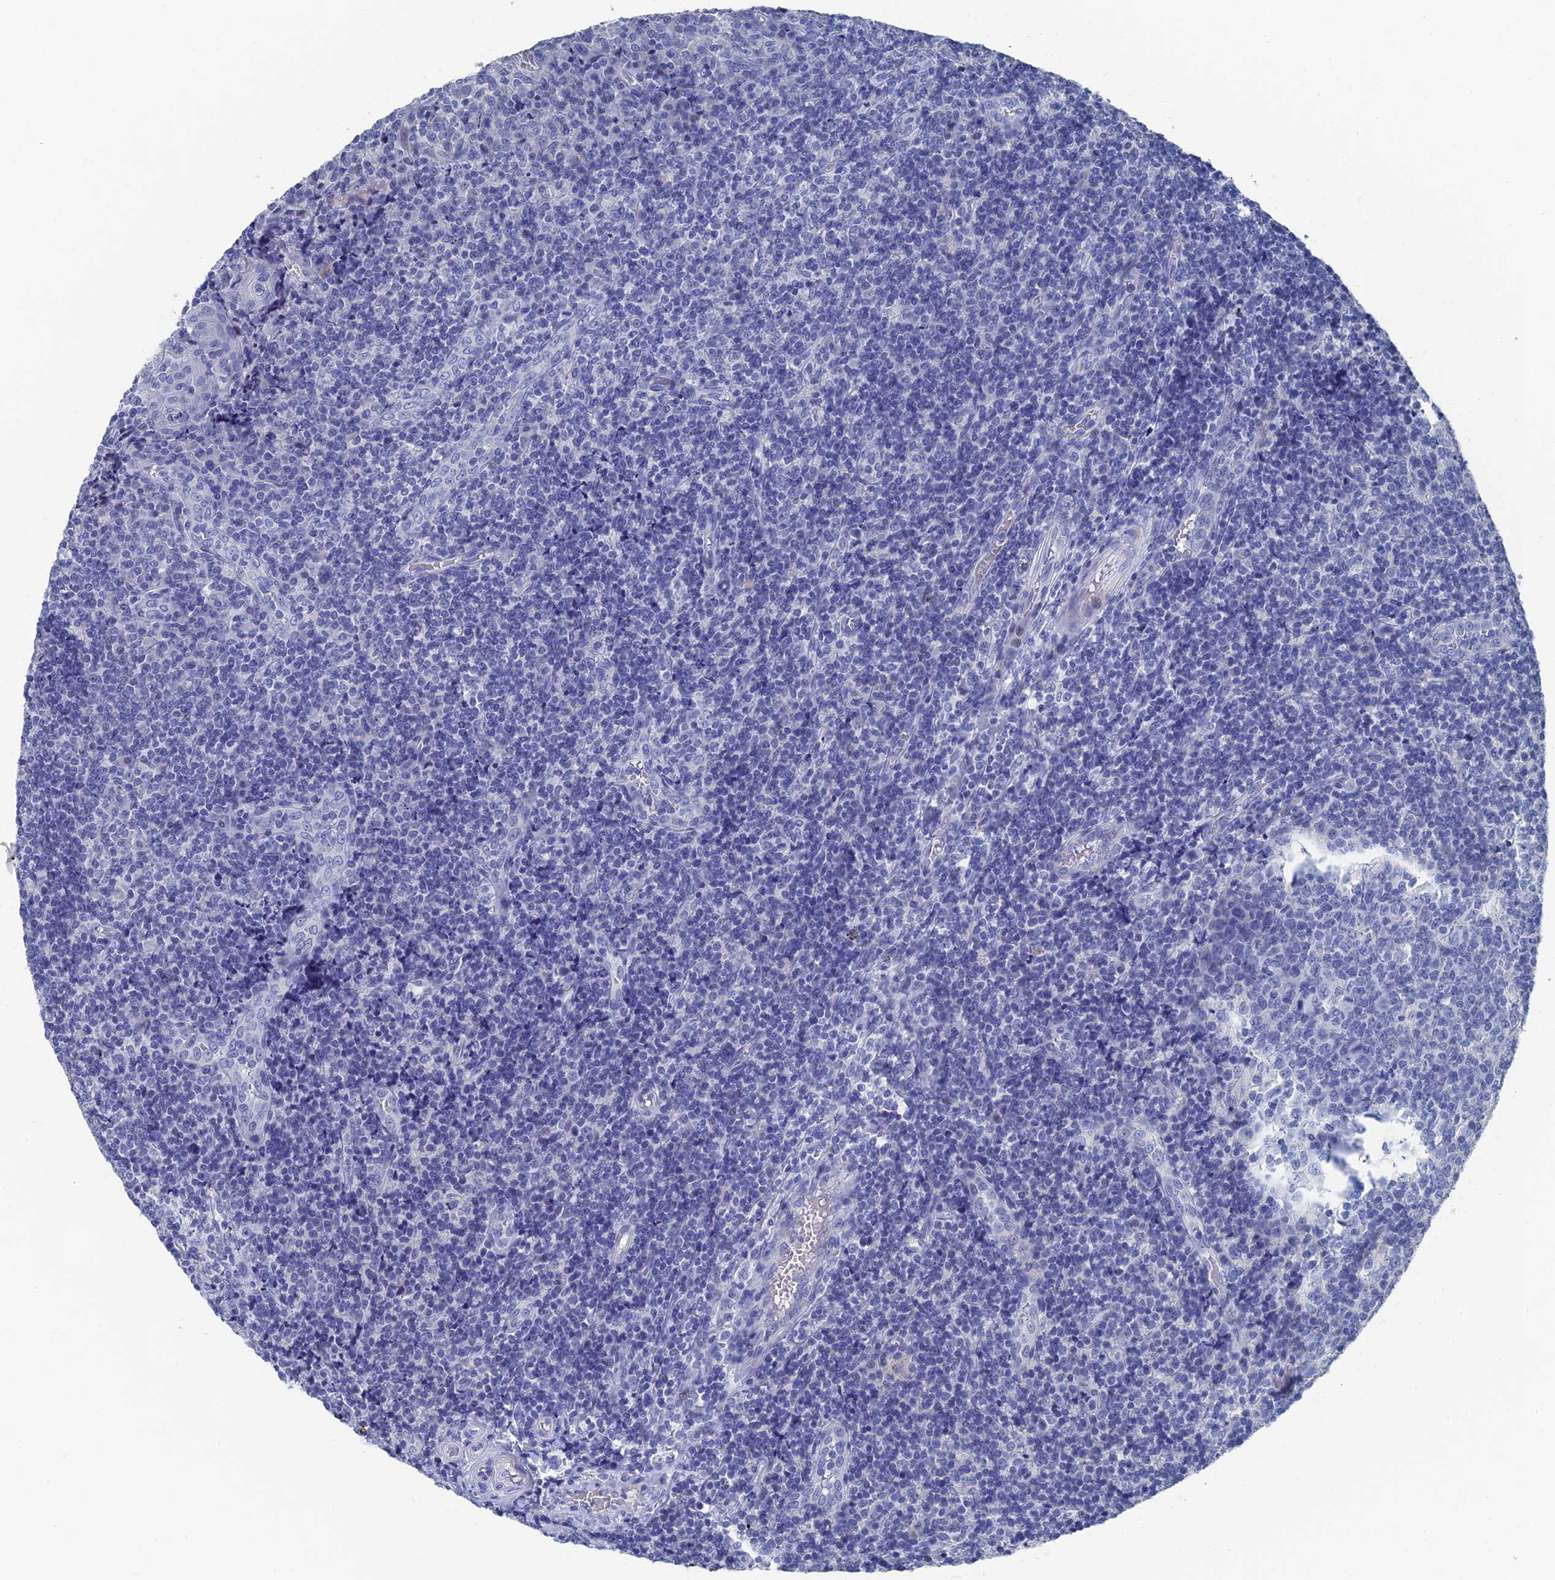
{"staining": {"intensity": "negative", "quantity": "none", "location": "none"}, "tissue": "tonsil", "cell_type": "Germinal center cells", "image_type": "normal", "snomed": [{"axis": "morphology", "description": "Normal tissue, NOS"}, {"axis": "topography", "description": "Tonsil"}], "caption": "This histopathology image is of benign tonsil stained with immunohistochemistry to label a protein in brown with the nuclei are counter-stained blue. There is no expression in germinal center cells. (Immunohistochemistry, brightfield microscopy, high magnification).", "gene": "GFAP", "patient": {"sex": "female", "age": 19}}